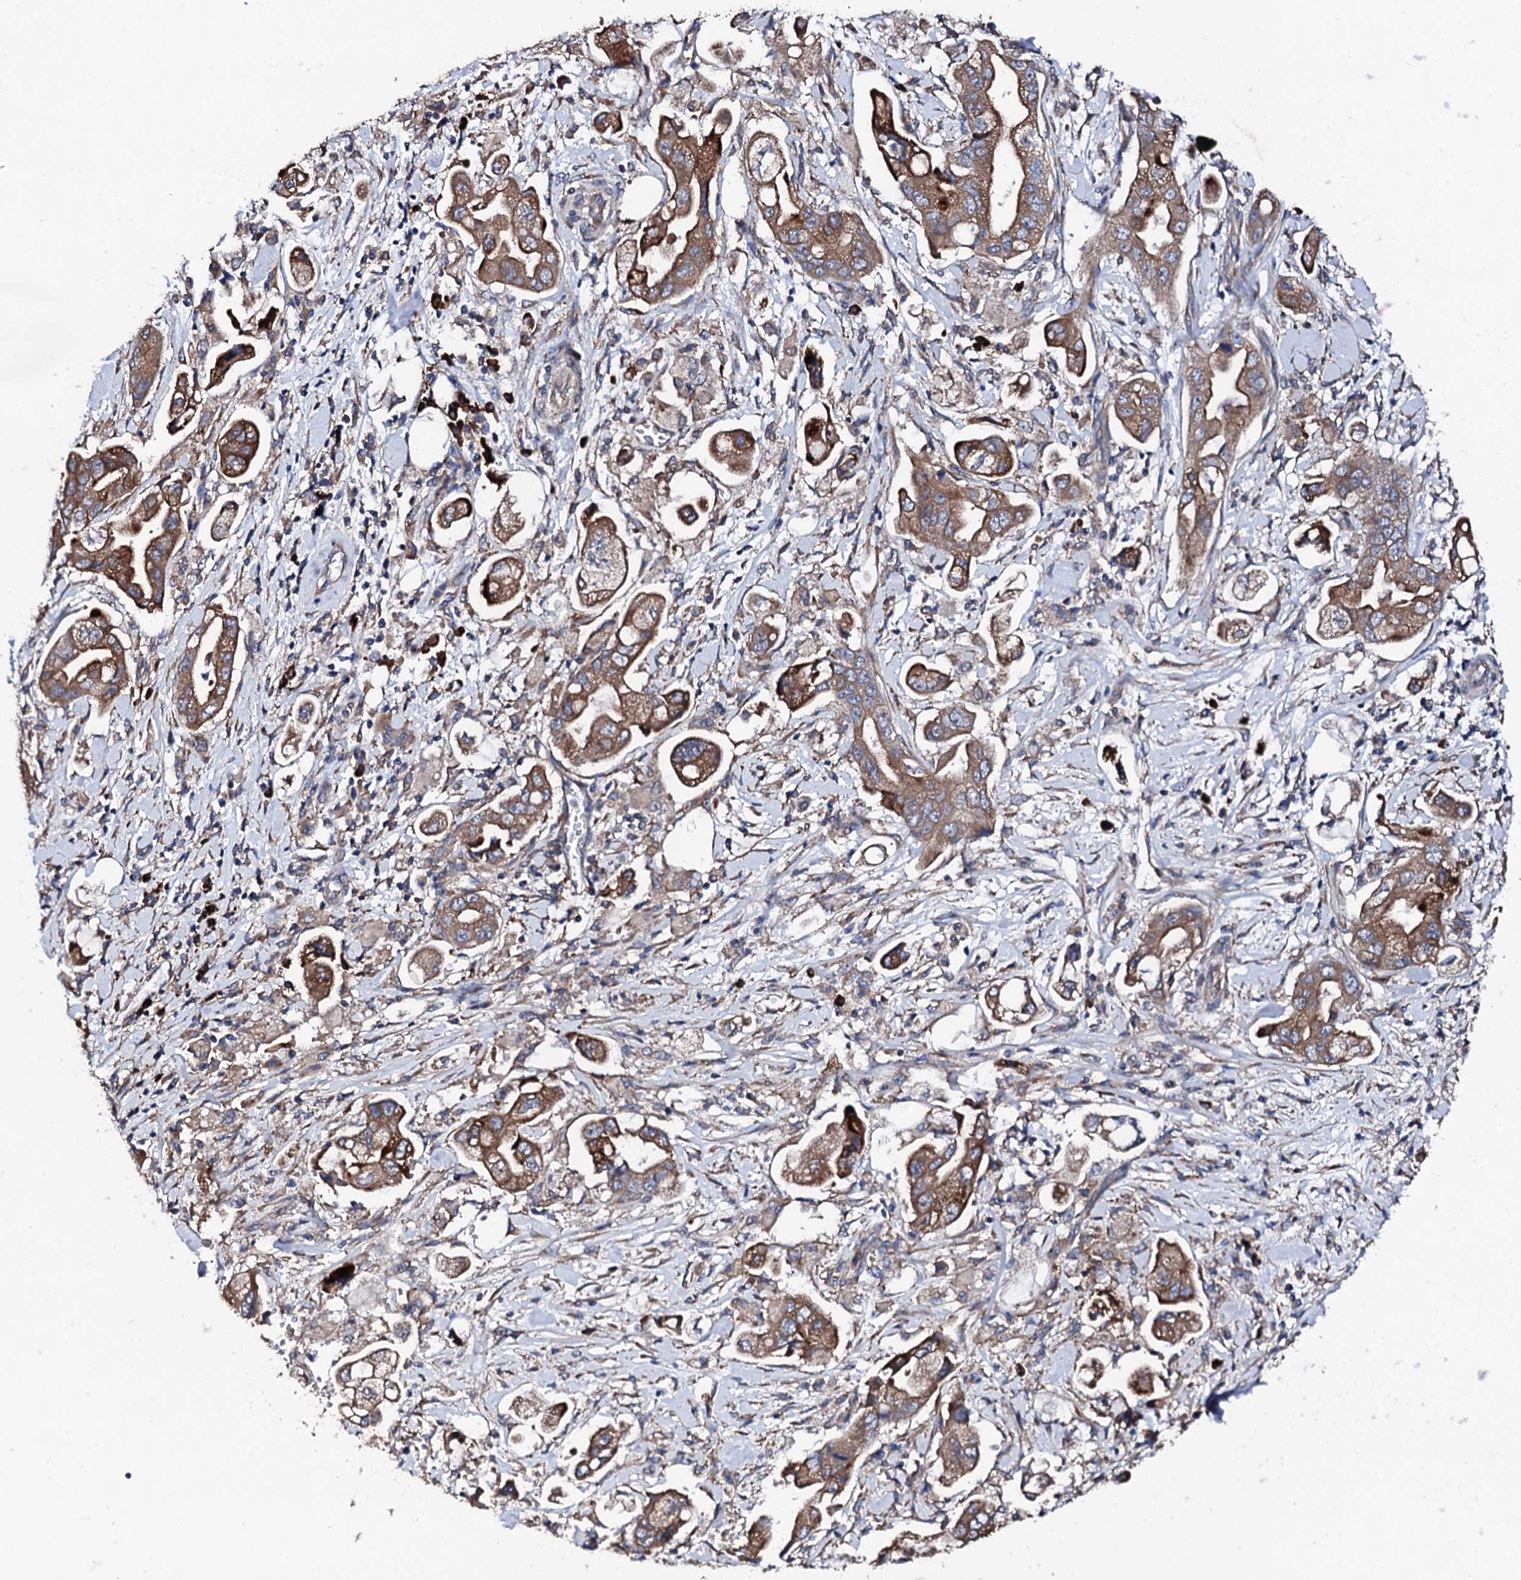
{"staining": {"intensity": "moderate", "quantity": ">75%", "location": "cytoplasmic/membranous"}, "tissue": "stomach cancer", "cell_type": "Tumor cells", "image_type": "cancer", "snomed": [{"axis": "morphology", "description": "Adenocarcinoma, NOS"}, {"axis": "topography", "description": "Stomach"}], "caption": "DAB (3,3'-diaminobenzidine) immunohistochemical staining of adenocarcinoma (stomach) shows moderate cytoplasmic/membranous protein positivity in approximately >75% of tumor cells.", "gene": "LIPT2", "patient": {"sex": "male", "age": 62}}